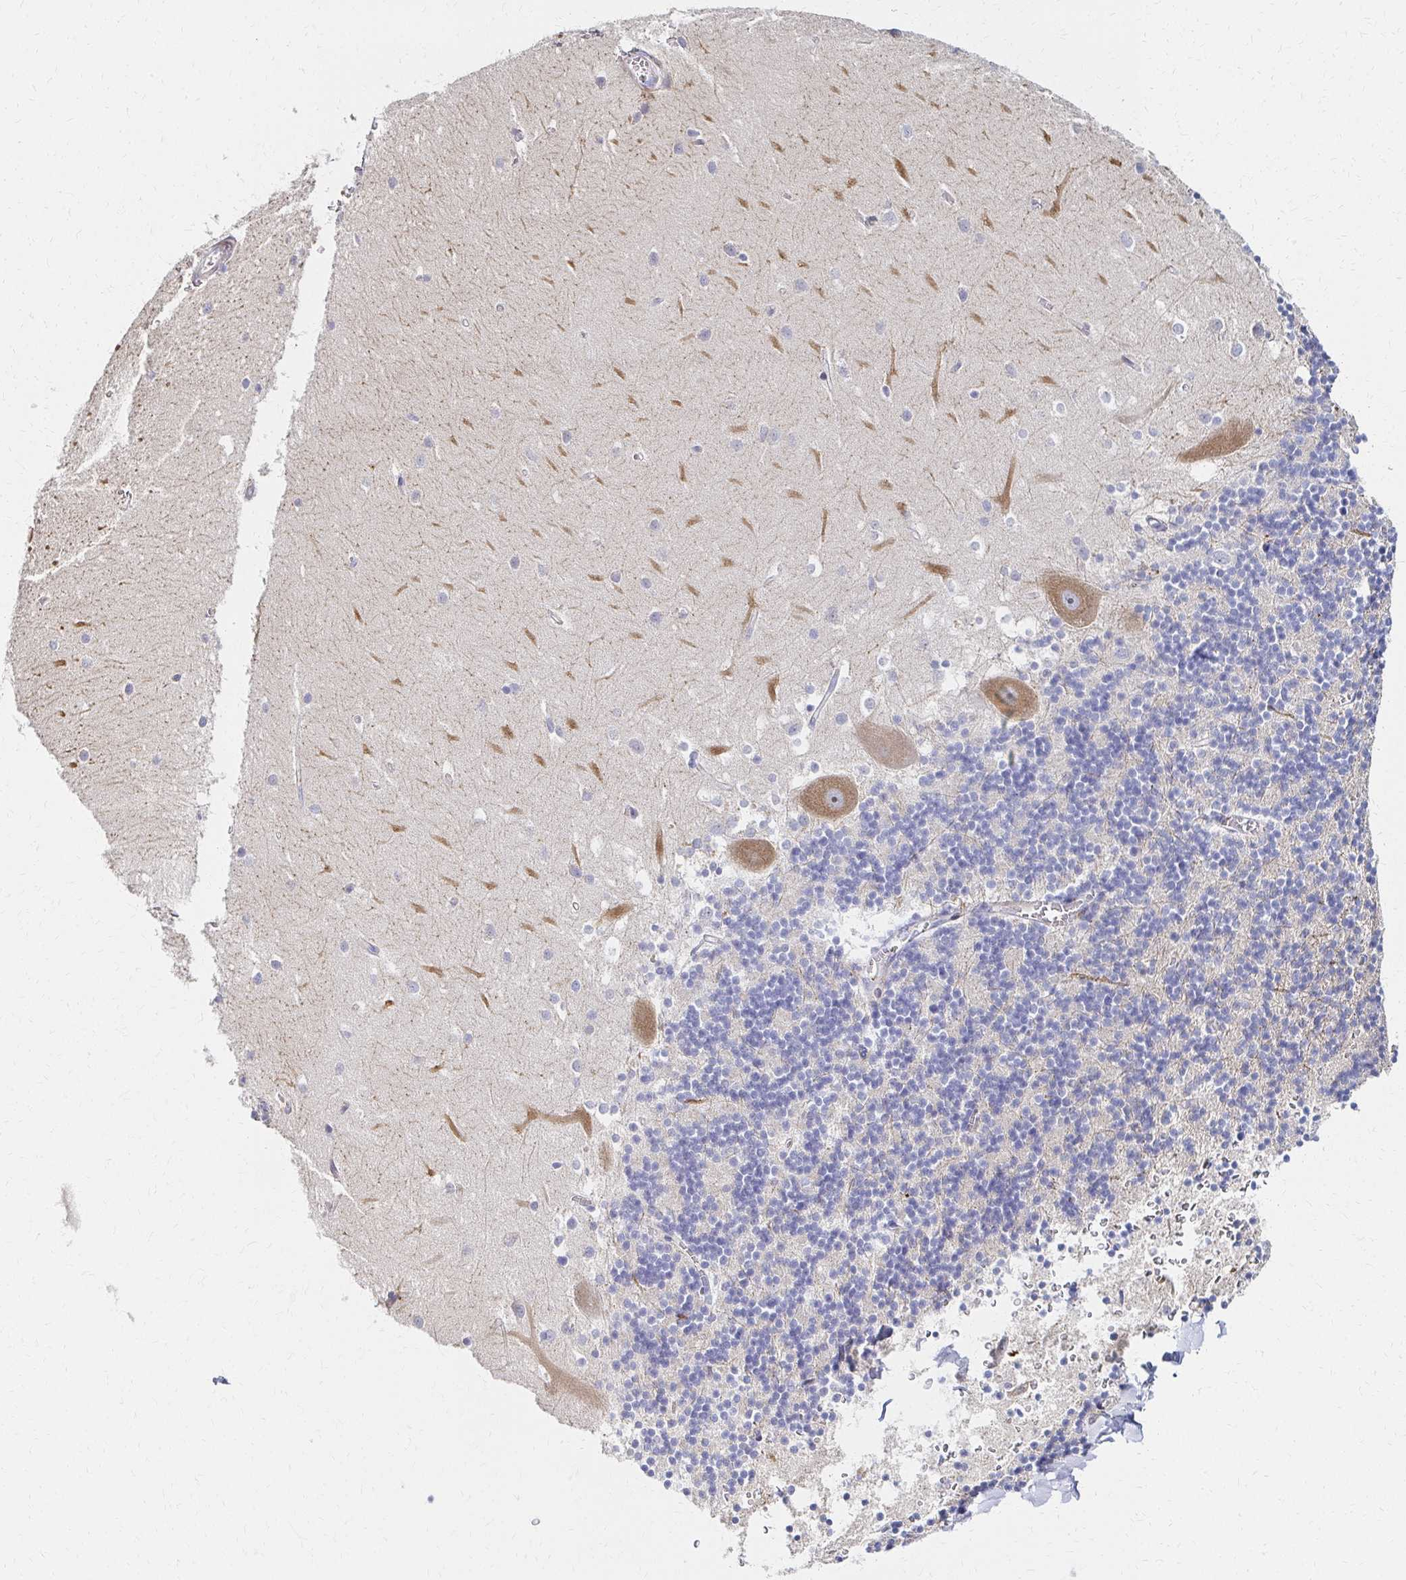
{"staining": {"intensity": "negative", "quantity": "none", "location": "none"}, "tissue": "cerebellum", "cell_type": "Cells in granular layer", "image_type": "normal", "snomed": [{"axis": "morphology", "description": "Normal tissue, NOS"}, {"axis": "topography", "description": "Cerebellum"}], "caption": "High power microscopy micrograph of an IHC micrograph of unremarkable cerebellum, revealing no significant staining in cells in granular layer.", "gene": "MAN1A1", "patient": {"sex": "male", "age": 54}}